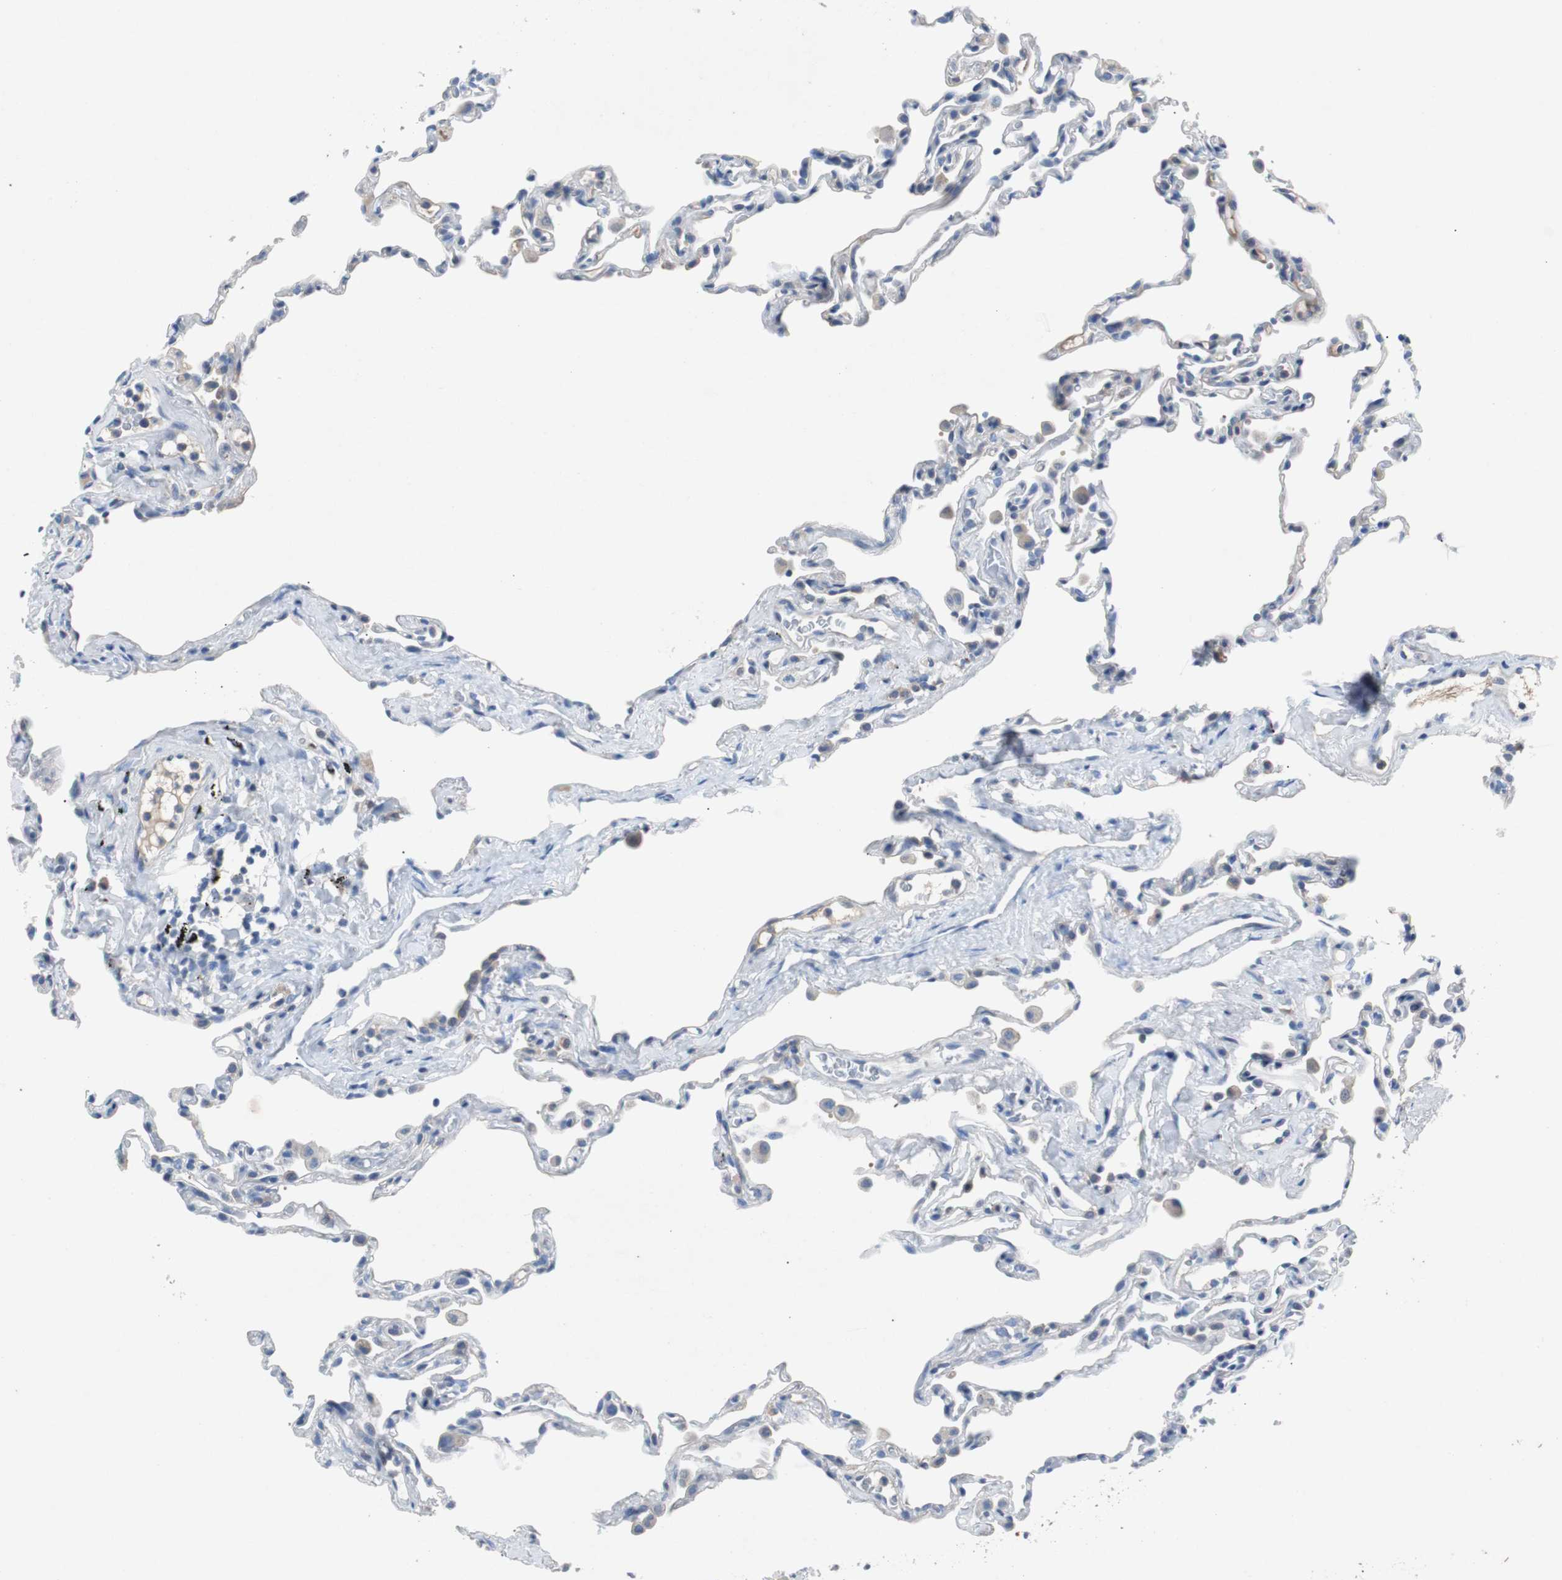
{"staining": {"intensity": "negative", "quantity": "none", "location": "none"}, "tissue": "lung", "cell_type": "Alveolar cells", "image_type": "normal", "snomed": [{"axis": "morphology", "description": "Normal tissue, NOS"}, {"axis": "topography", "description": "Lung"}], "caption": "Human lung stained for a protein using immunohistochemistry (IHC) displays no staining in alveolar cells.", "gene": "EEF2K", "patient": {"sex": "male", "age": 59}}